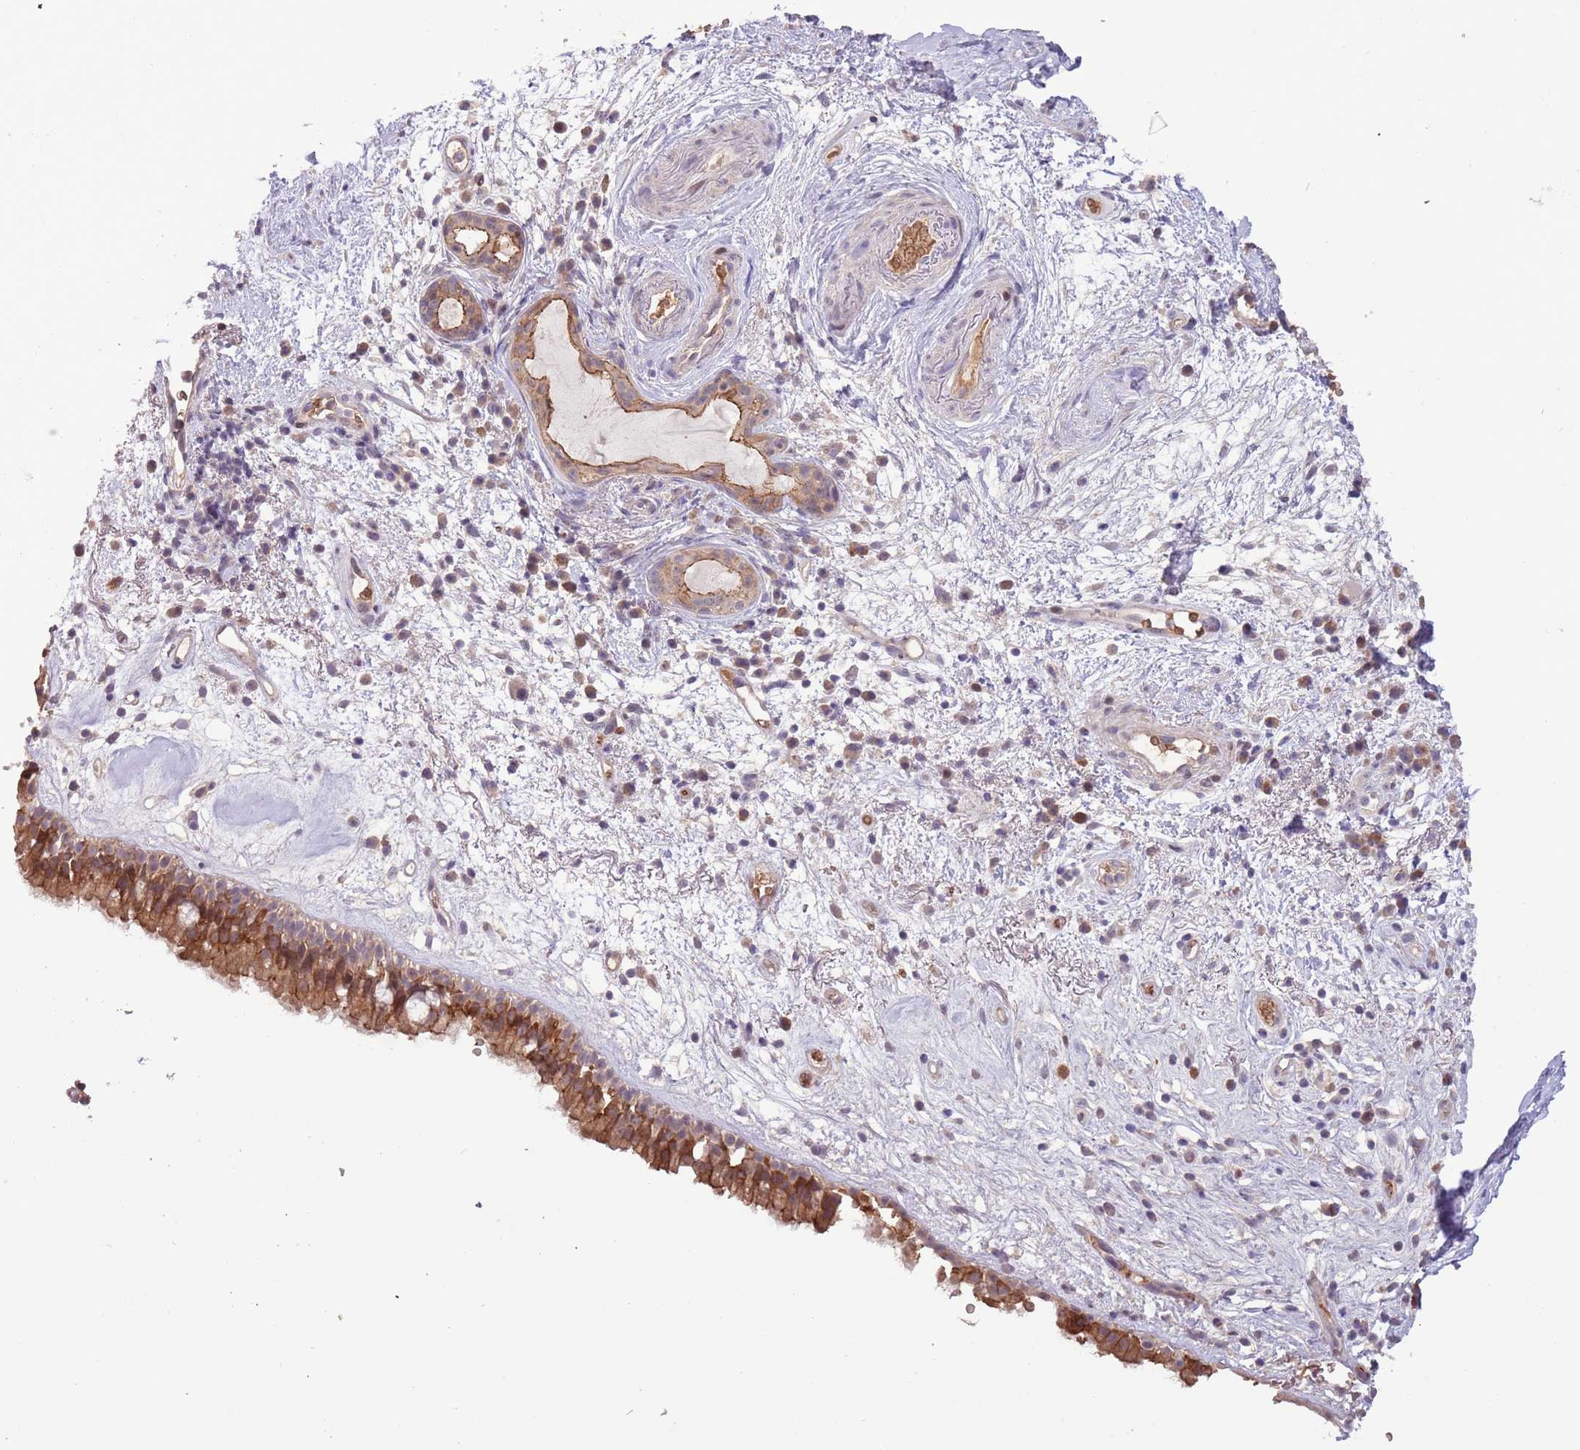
{"staining": {"intensity": "strong", "quantity": ">75%", "location": "cytoplasmic/membranous"}, "tissue": "nasopharynx", "cell_type": "Respiratory epithelial cells", "image_type": "normal", "snomed": [{"axis": "morphology", "description": "Normal tissue, NOS"}, {"axis": "morphology", "description": "Squamous cell carcinoma, NOS"}, {"axis": "topography", "description": "Nasopharynx"}, {"axis": "topography", "description": "Head-Neck"}], "caption": "Protein staining exhibits strong cytoplasmic/membranous positivity in approximately >75% of respiratory epithelial cells in benign nasopharynx. Nuclei are stained in blue.", "gene": "SHROOM3", "patient": {"sex": "male", "age": 85}}